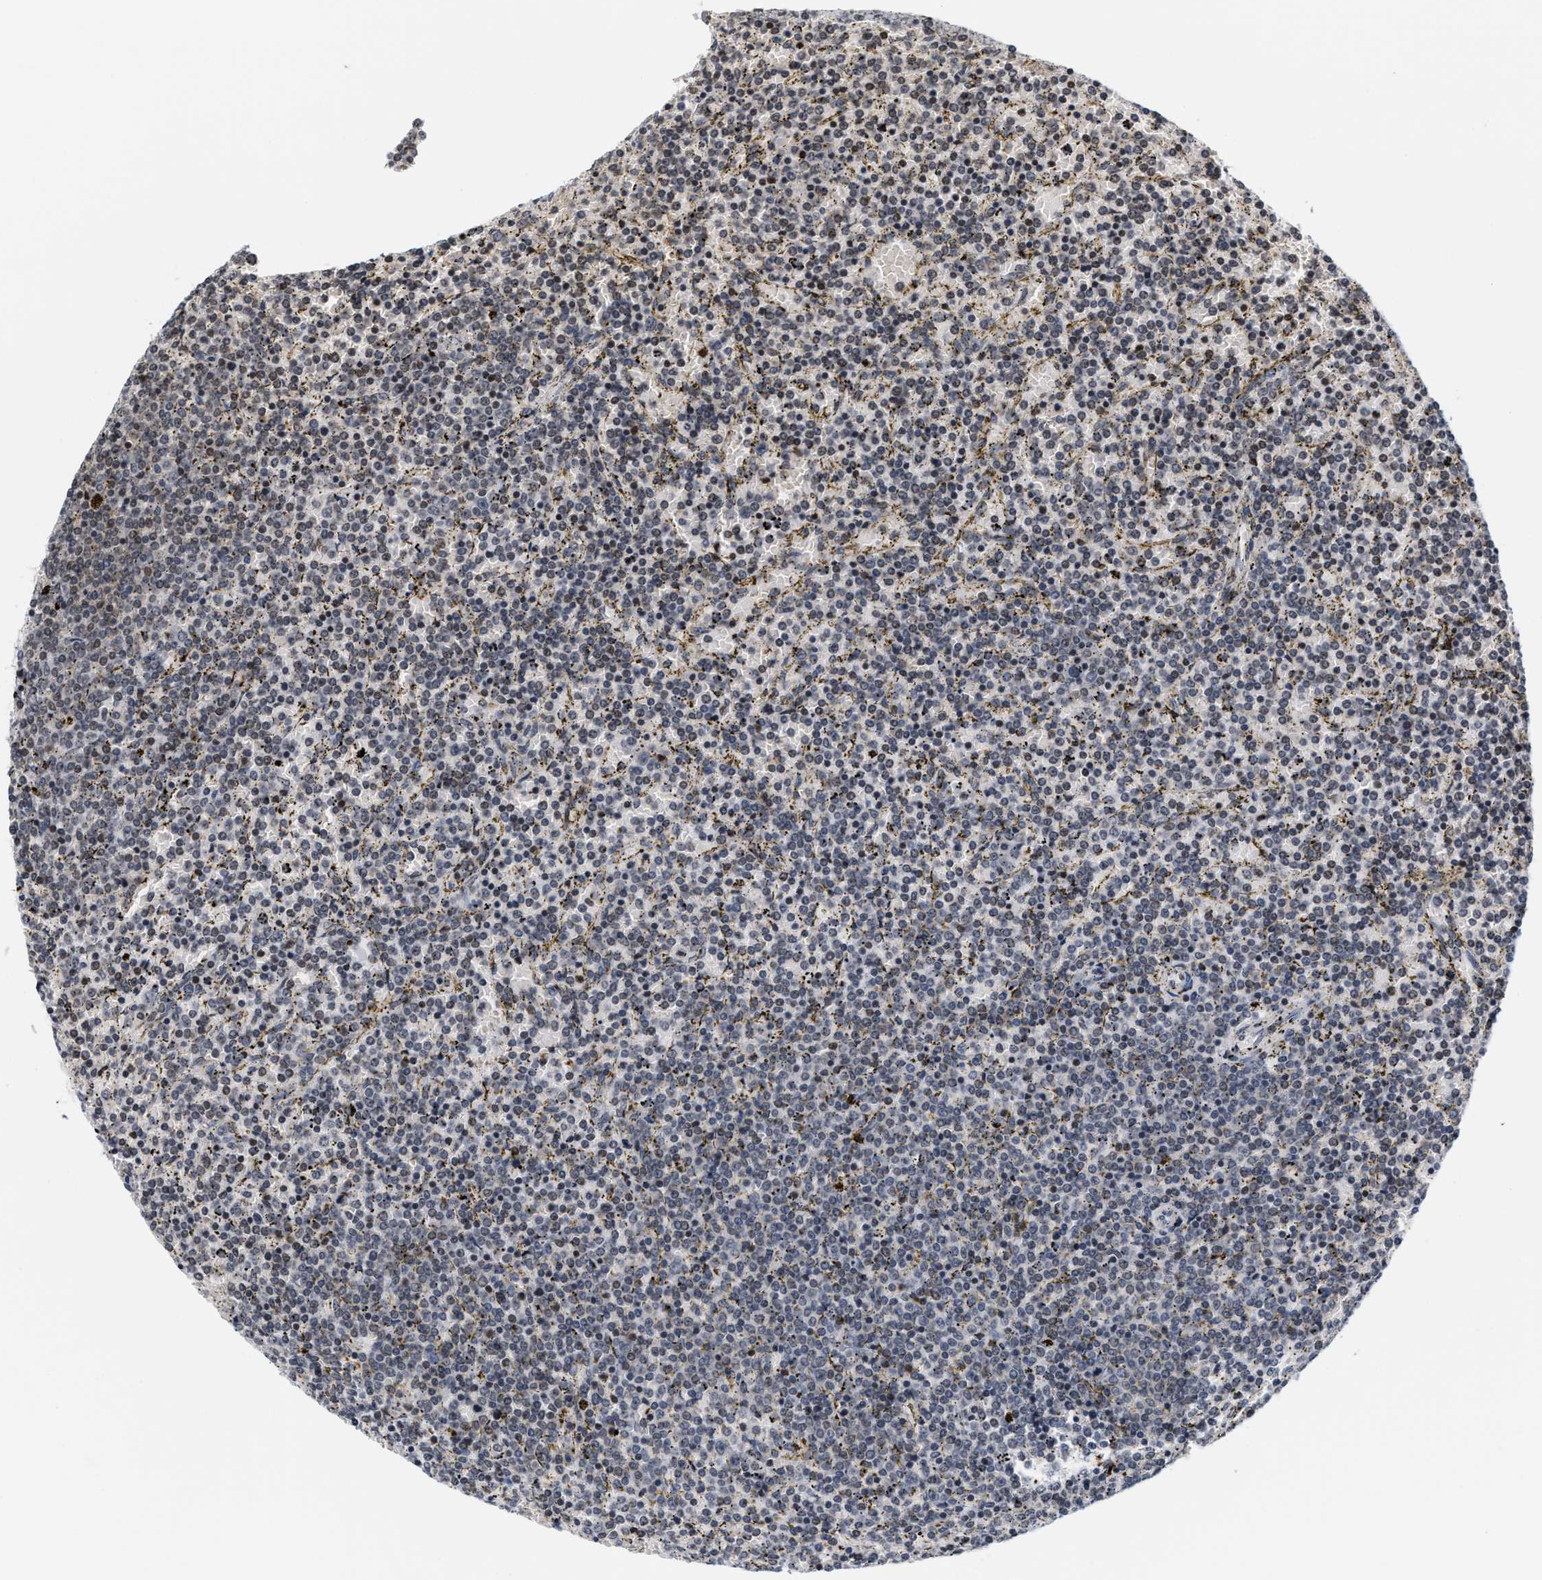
{"staining": {"intensity": "weak", "quantity": "<25%", "location": "nuclear"}, "tissue": "lymphoma", "cell_type": "Tumor cells", "image_type": "cancer", "snomed": [{"axis": "morphology", "description": "Malignant lymphoma, non-Hodgkin's type, Low grade"}, {"axis": "topography", "description": "Spleen"}], "caption": "Tumor cells show no significant protein staining in lymphoma.", "gene": "ANKRD6", "patient": {"sex": "female", "age": 77}}